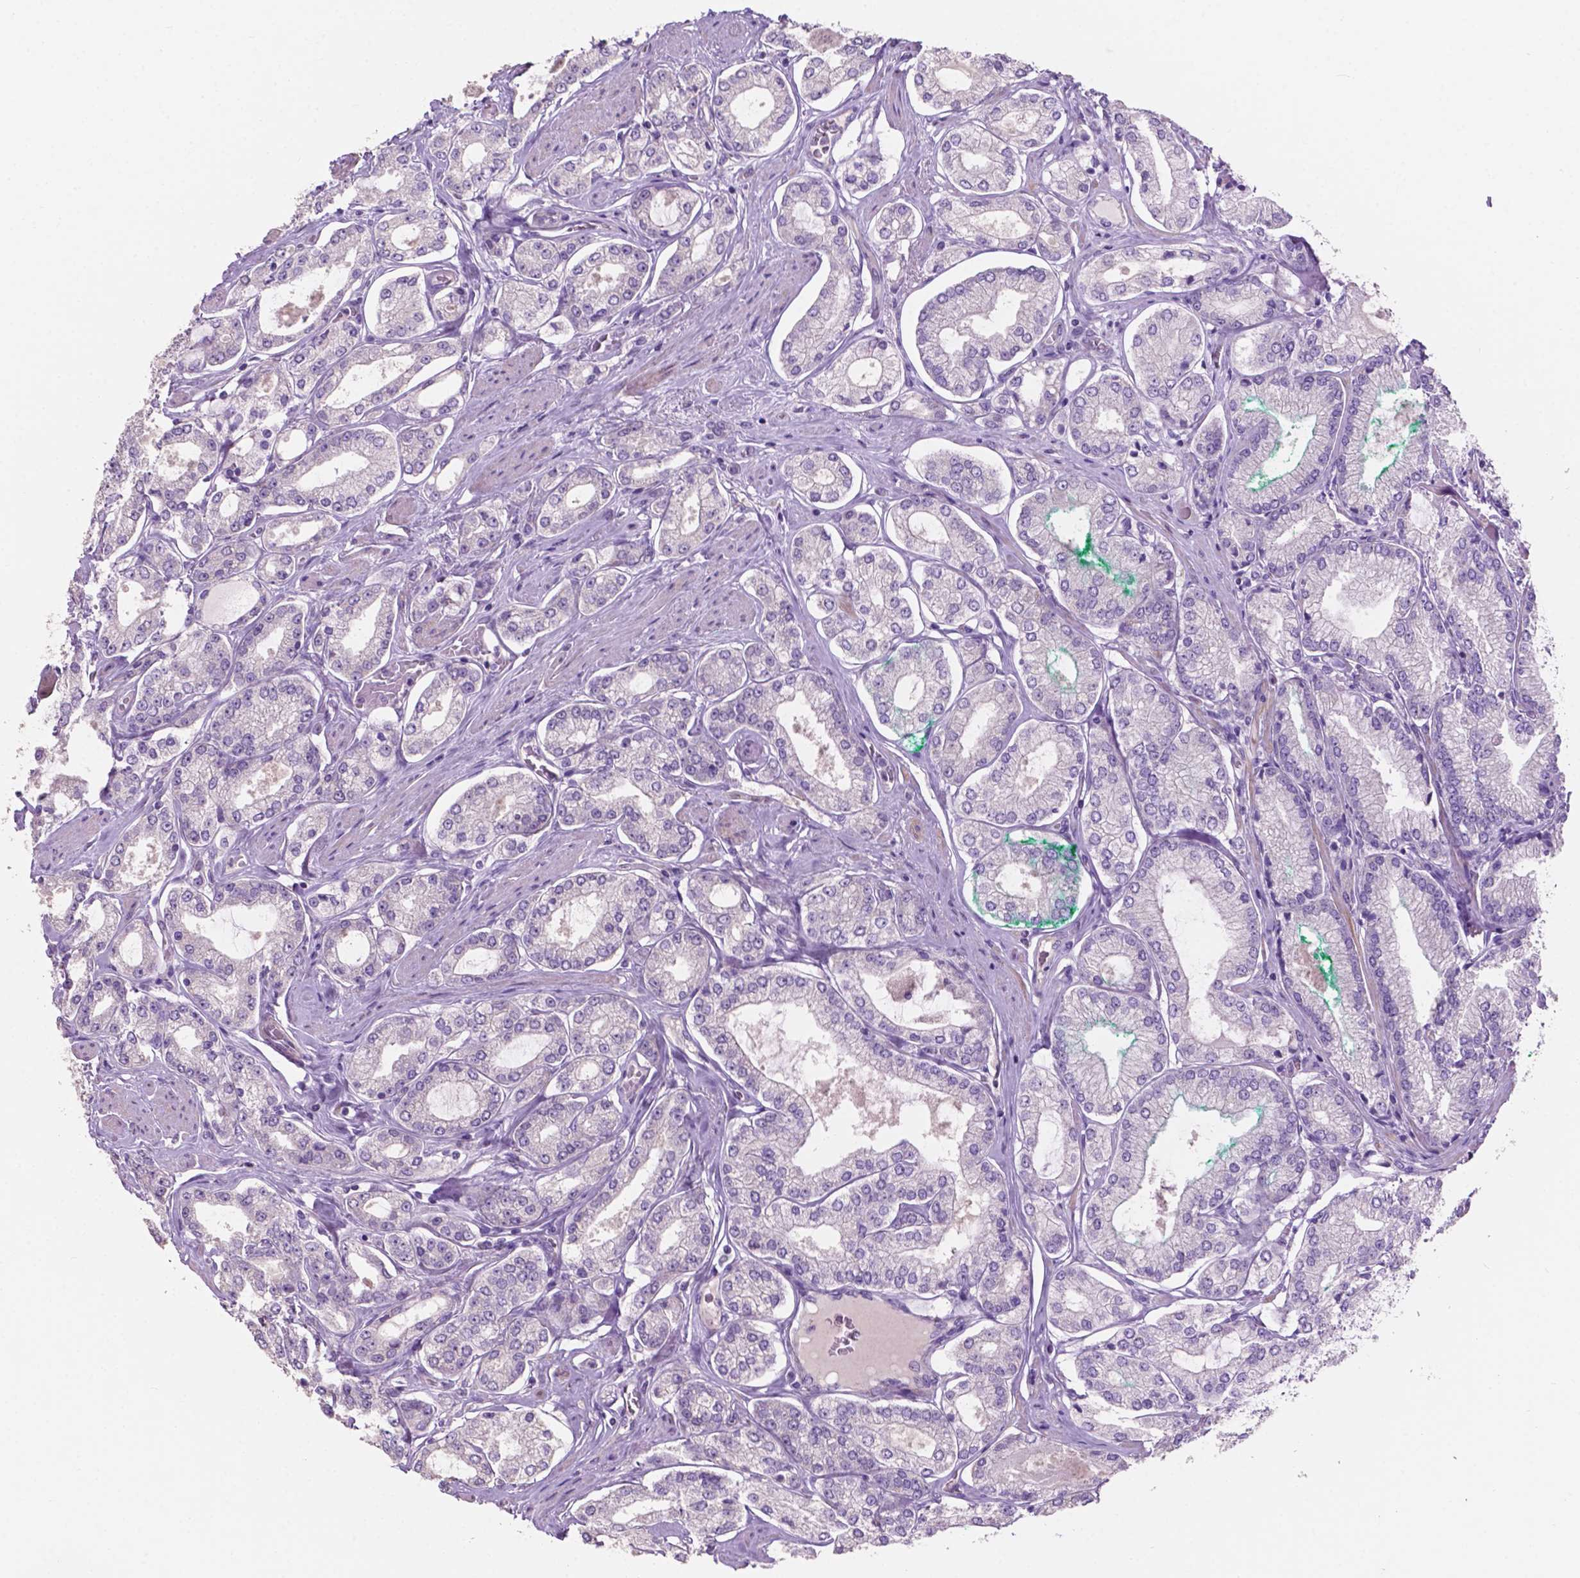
{"staining": {"intensity": "negative", "quantity": "none", "location": "none"}, "tissue": "prostate cancer", "cell_type": "Tumor cells", "image_type": "cancer", "snomed": [{"axis": "morphology", "description": "Adenocarcinoma, High grade"}, {"axis": "topography", "description": "Prostate"}], "caption": "Tumor cells show no significant protein expression in prostate high-grade adenocarcinoma.", "gene": "CLDN17", "patient": {"sex": "male", "age": 68}}